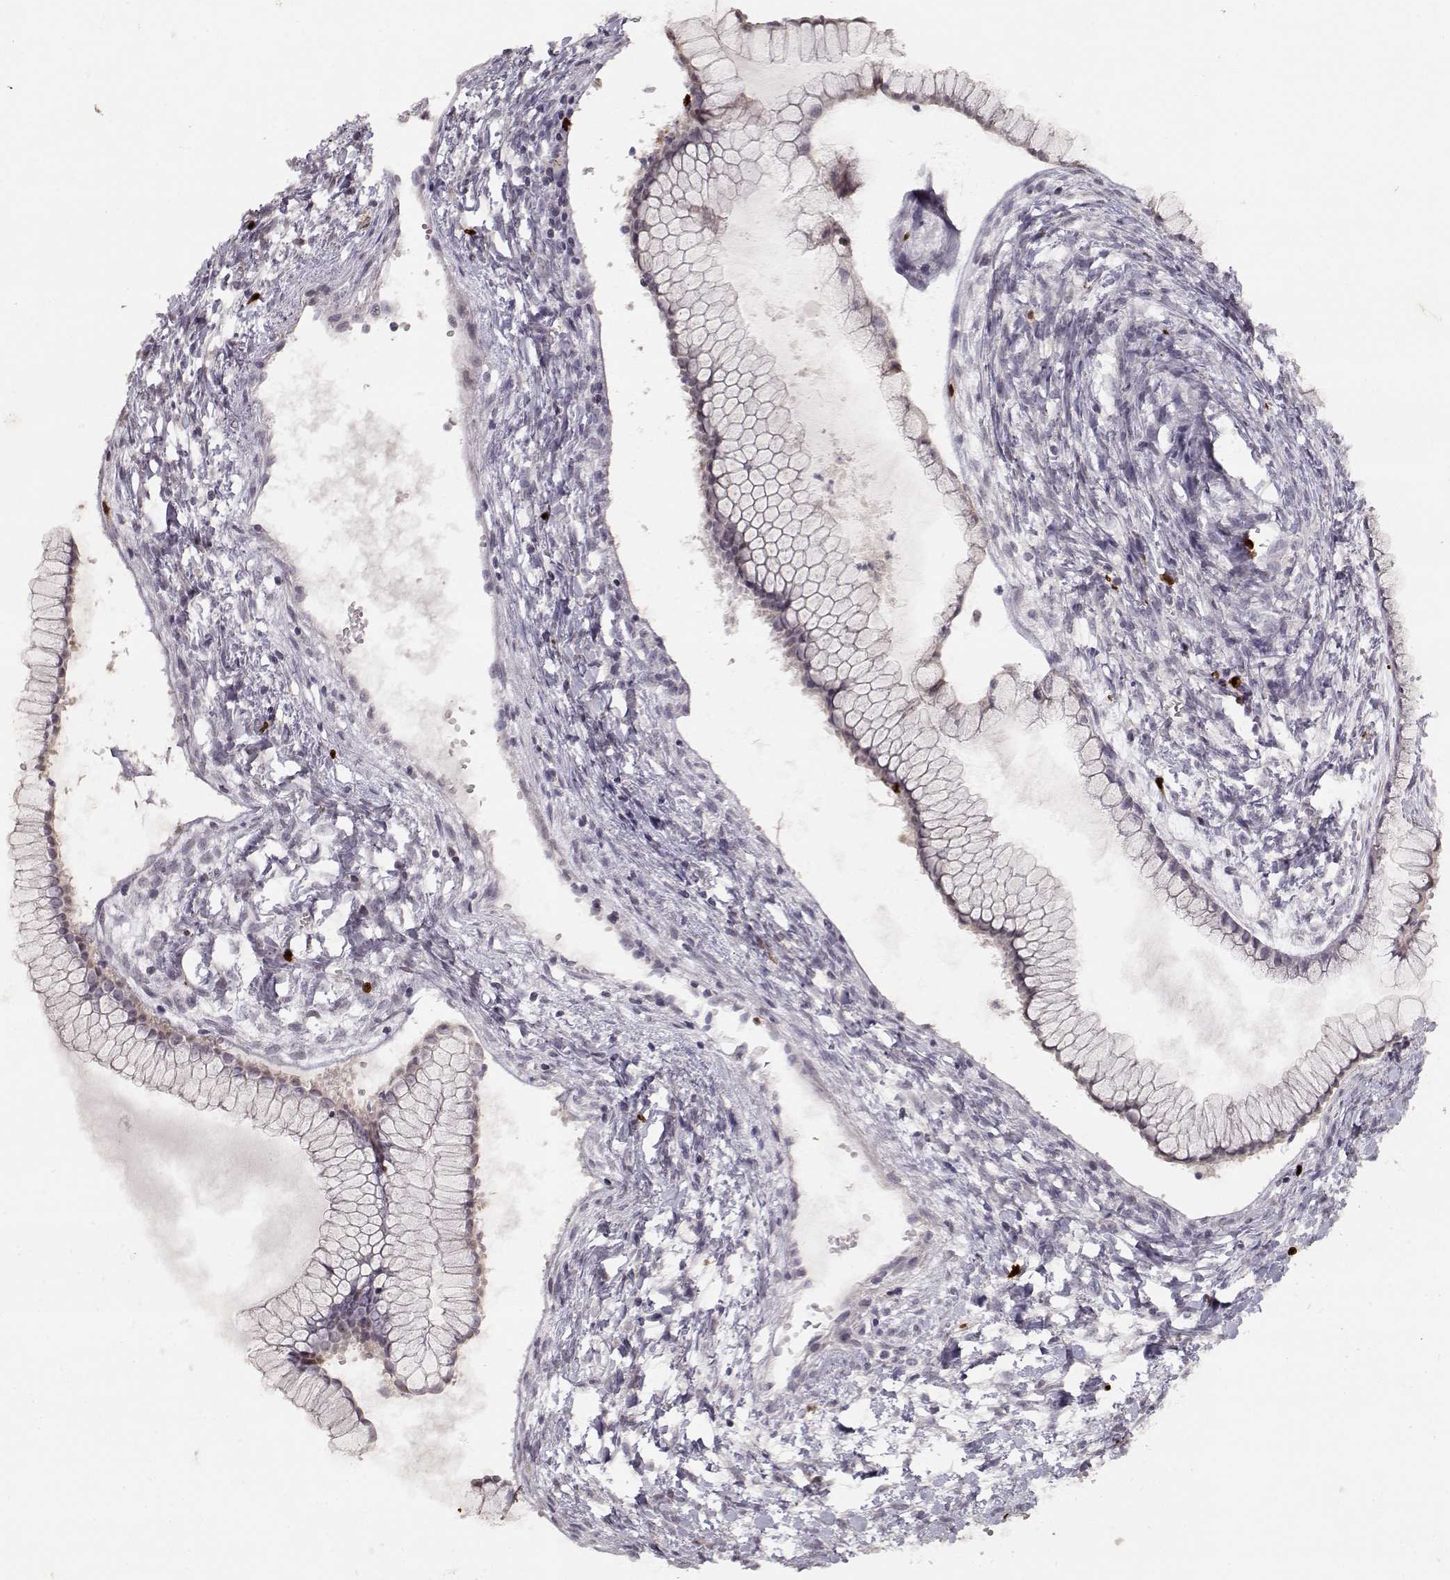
{"staining": {"intensity": "negative", "quantity": "none", "location": "none"}, "tissue": "ovarian cancer", "cell_type": "Tumor cells", "image_type": "cancer", "snomed": [{"axis": "morphology", "description": "Cystadenocarcinoma, mucinous, NOS"}, {"axis": "topography", "description": "Ovary"}], "caption": "Immunohistochemistry (IHC) photomicrograph of mucinous cystadenocarcinoma (ovarian) stained for a protein (brown), which reveals no expression in tumor cells.", "gene": "S100B", "patient": {"sex": "female", "age": 41}}